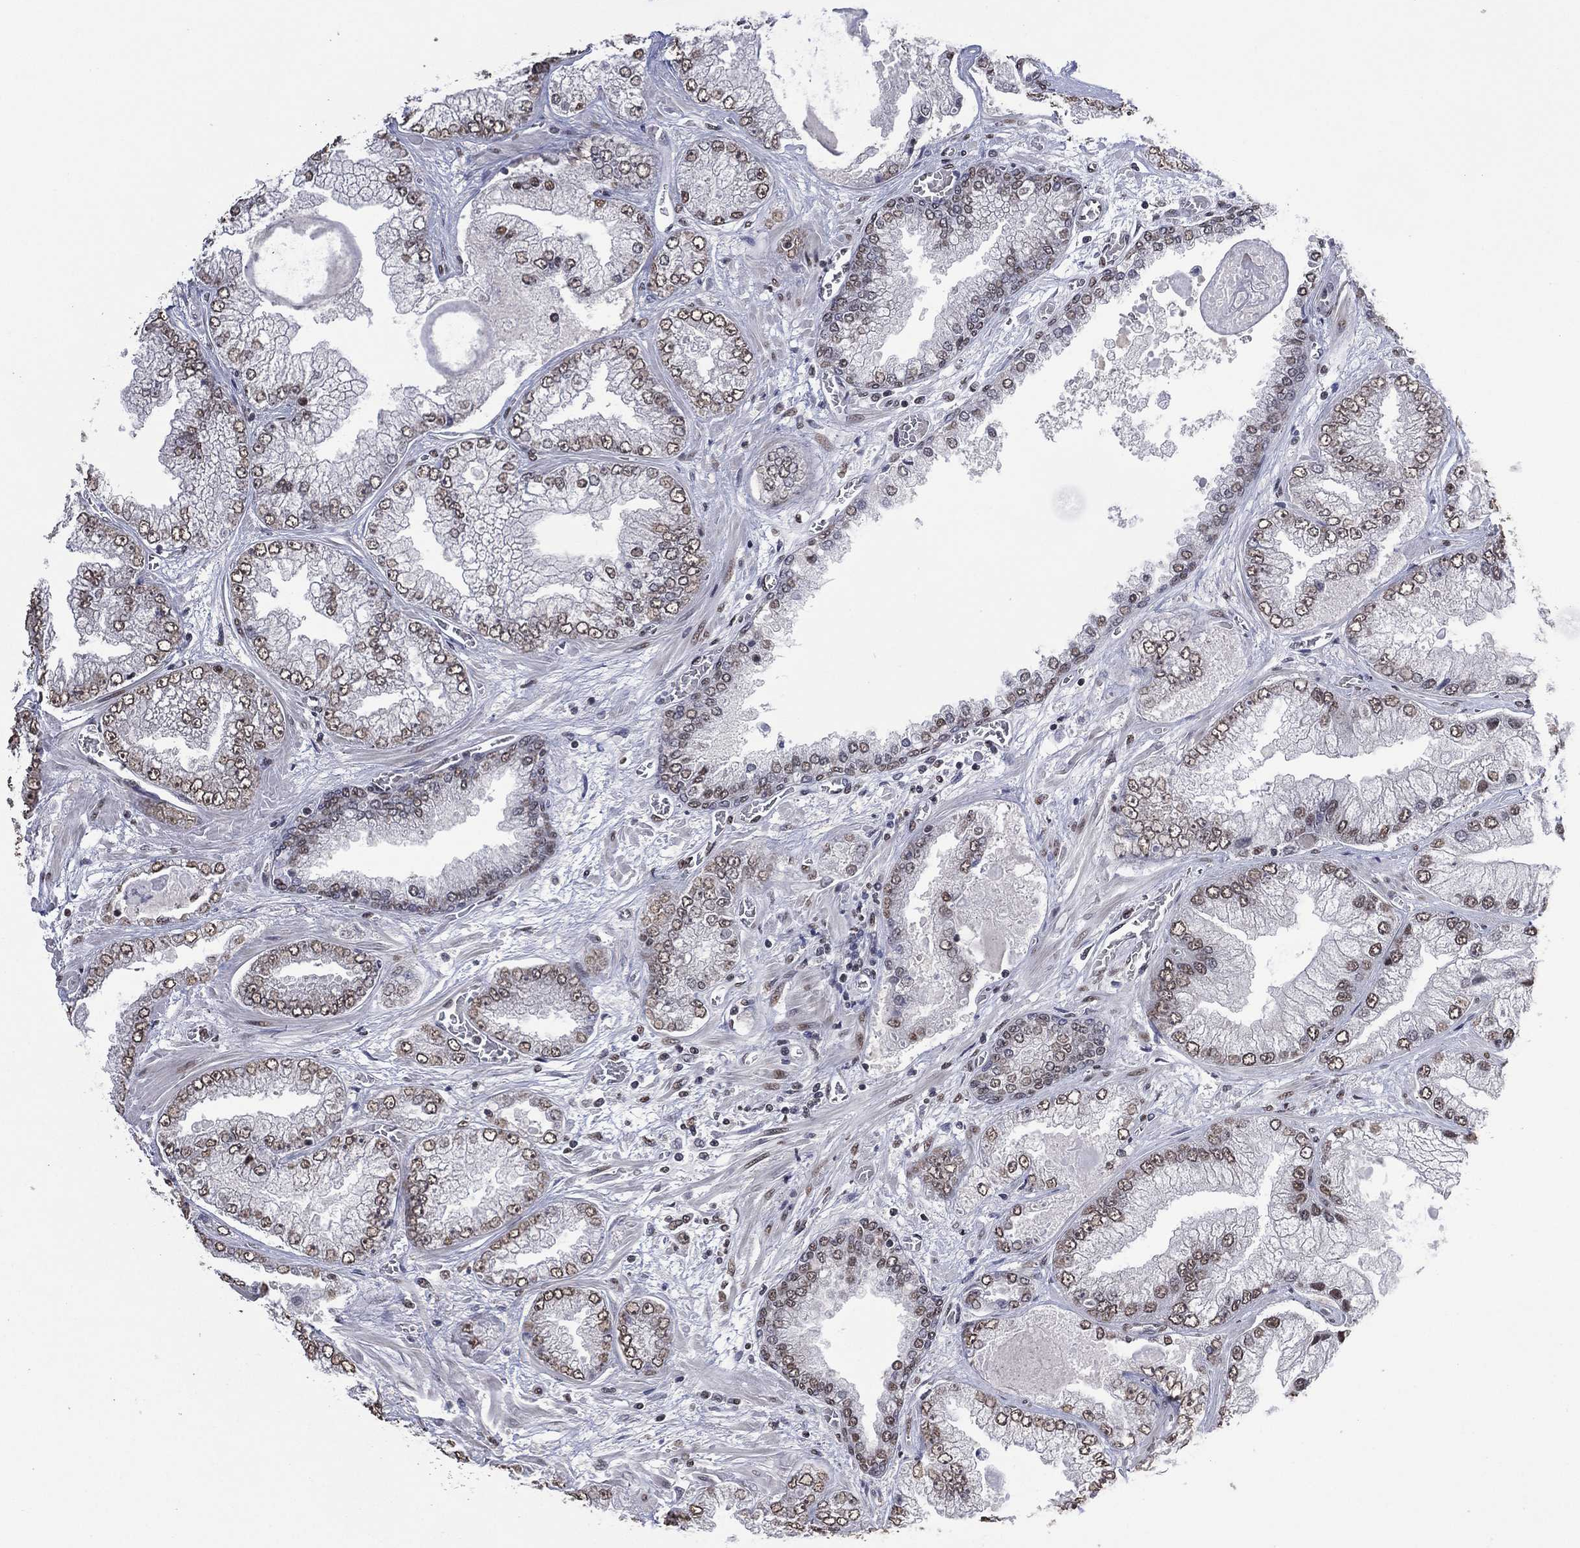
{"staining": {"intensity": "weak", "quantity": "25%-75%", "location": "nuclear"}, "tissue": "prostate cancer", "cell_type": "Tumor cells", "image_type": "cancer", "snomed": [{"axis": "morphology", "description": "Adenocarcinoma, Low grade"}, {"axis": "topography", "description": "Prostate"}], "caption": "Protein expression analysis of prostate cancer shows weak nuclear positivity in about 25%-75% of tumor cells. The staining was performed using DAB (3,3'-diaminobenzidine) to visualize the protein expression in brown, while the nuclei were stained in blue with hematoxylin (Magnification: 20x).", "gene": "EHMT1", "patient": {"sex": "male", "age": 57}}